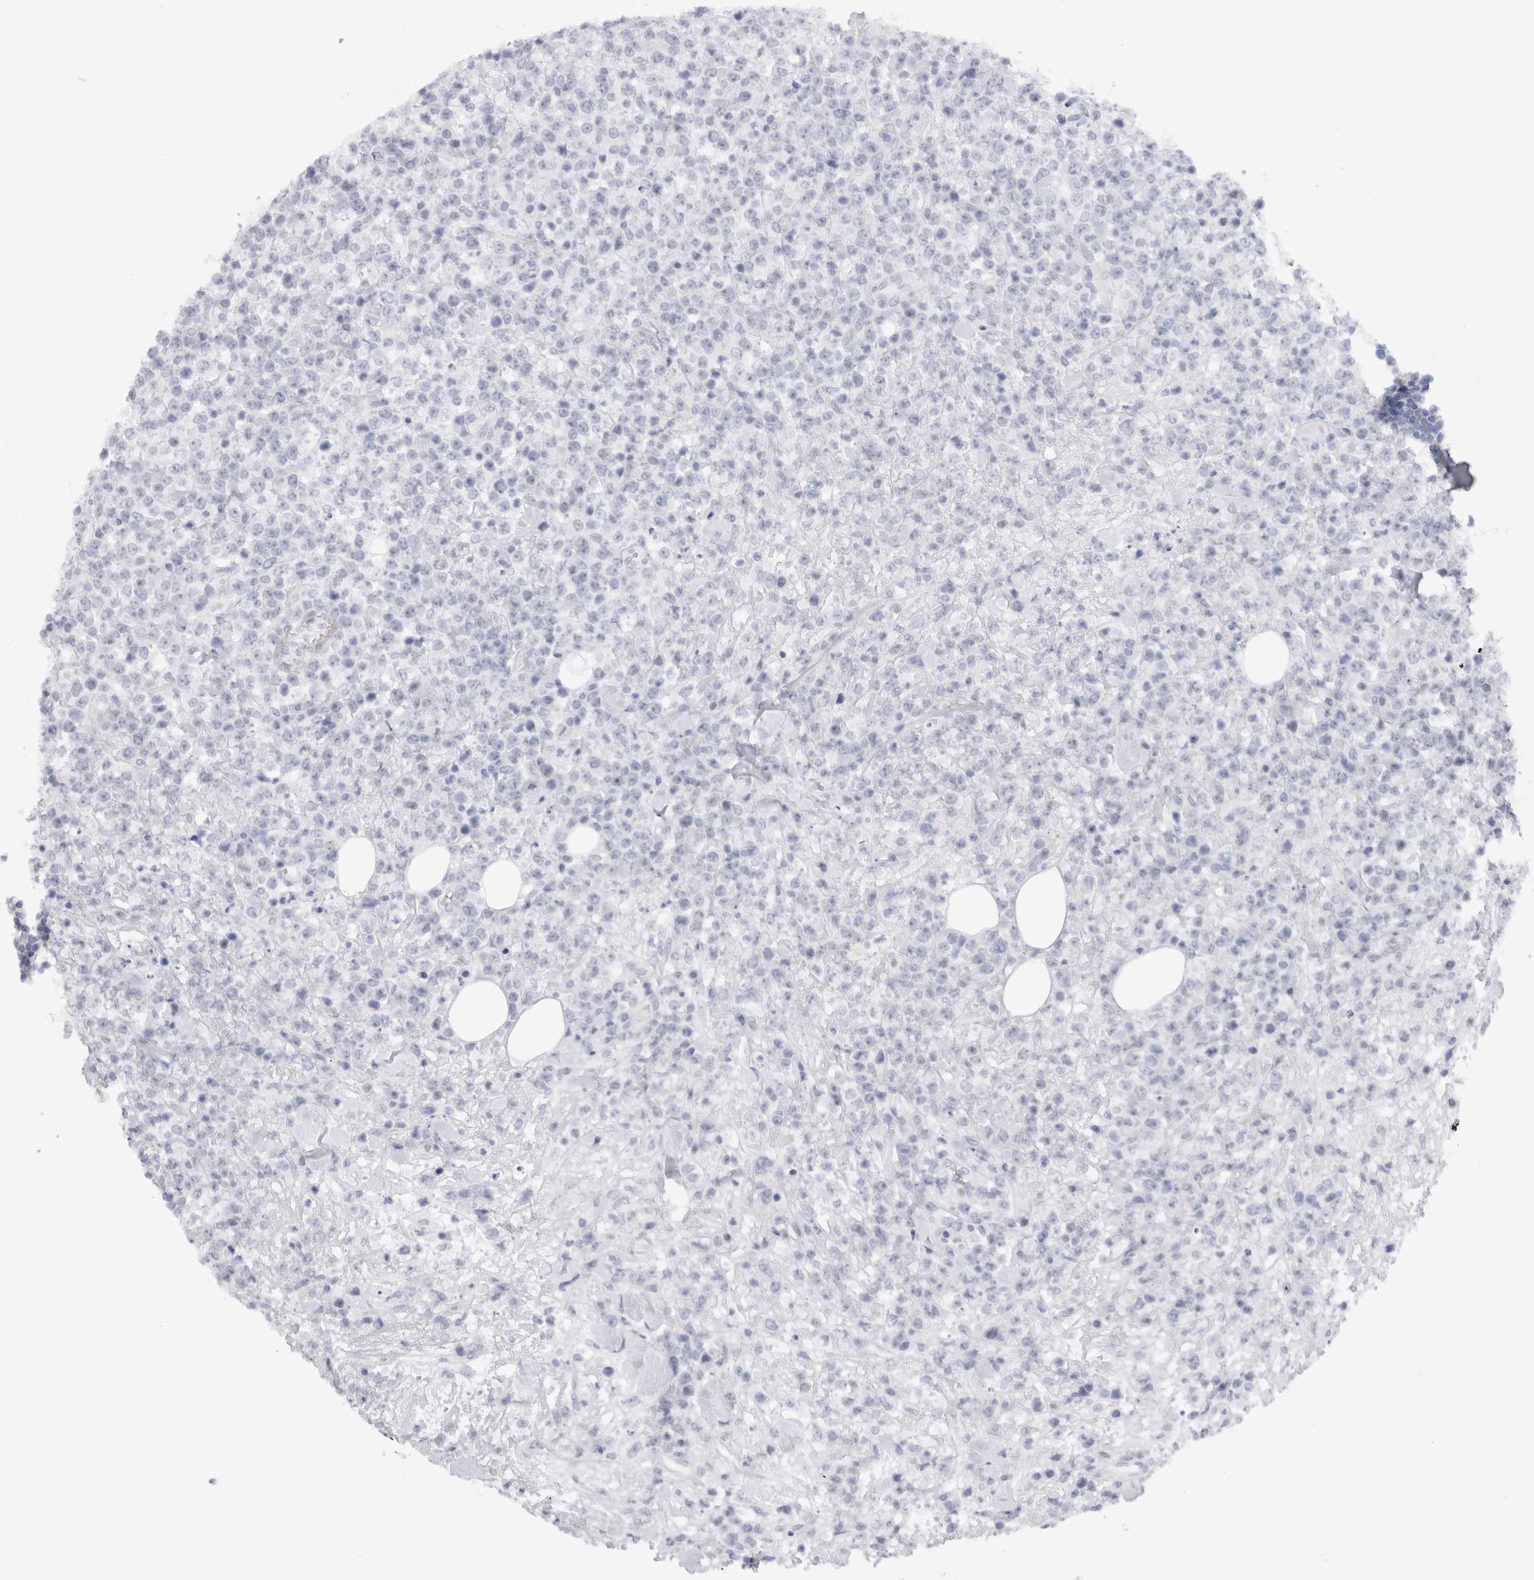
{"staining": {"intensity": "negative", "quantity": "none", "location": "none"}, "tissue": "lymphoma", "cell_type": "Tumor cells", "image_type": "cancer", "snomed": [{"axis": "morphology", "description": "Malignant lymphoma, non-Hodgkin's type, High grade"}, {"axis": "topography", "description": "Colon"}], "caption": "A high-resolution photomicrograph shows immunohistochemistry staining of lymphoma, which displays no significant staining in tumor cells. (Stains: DAB (3,3'-diaminobenzidine) immunohistochemistry (IHC) with hematoxylin counter stain, Microscopy: brightfield microscopy at high magnification).", "gene": "C9orf50", "patient": {"sex": "female", "age": 53}}